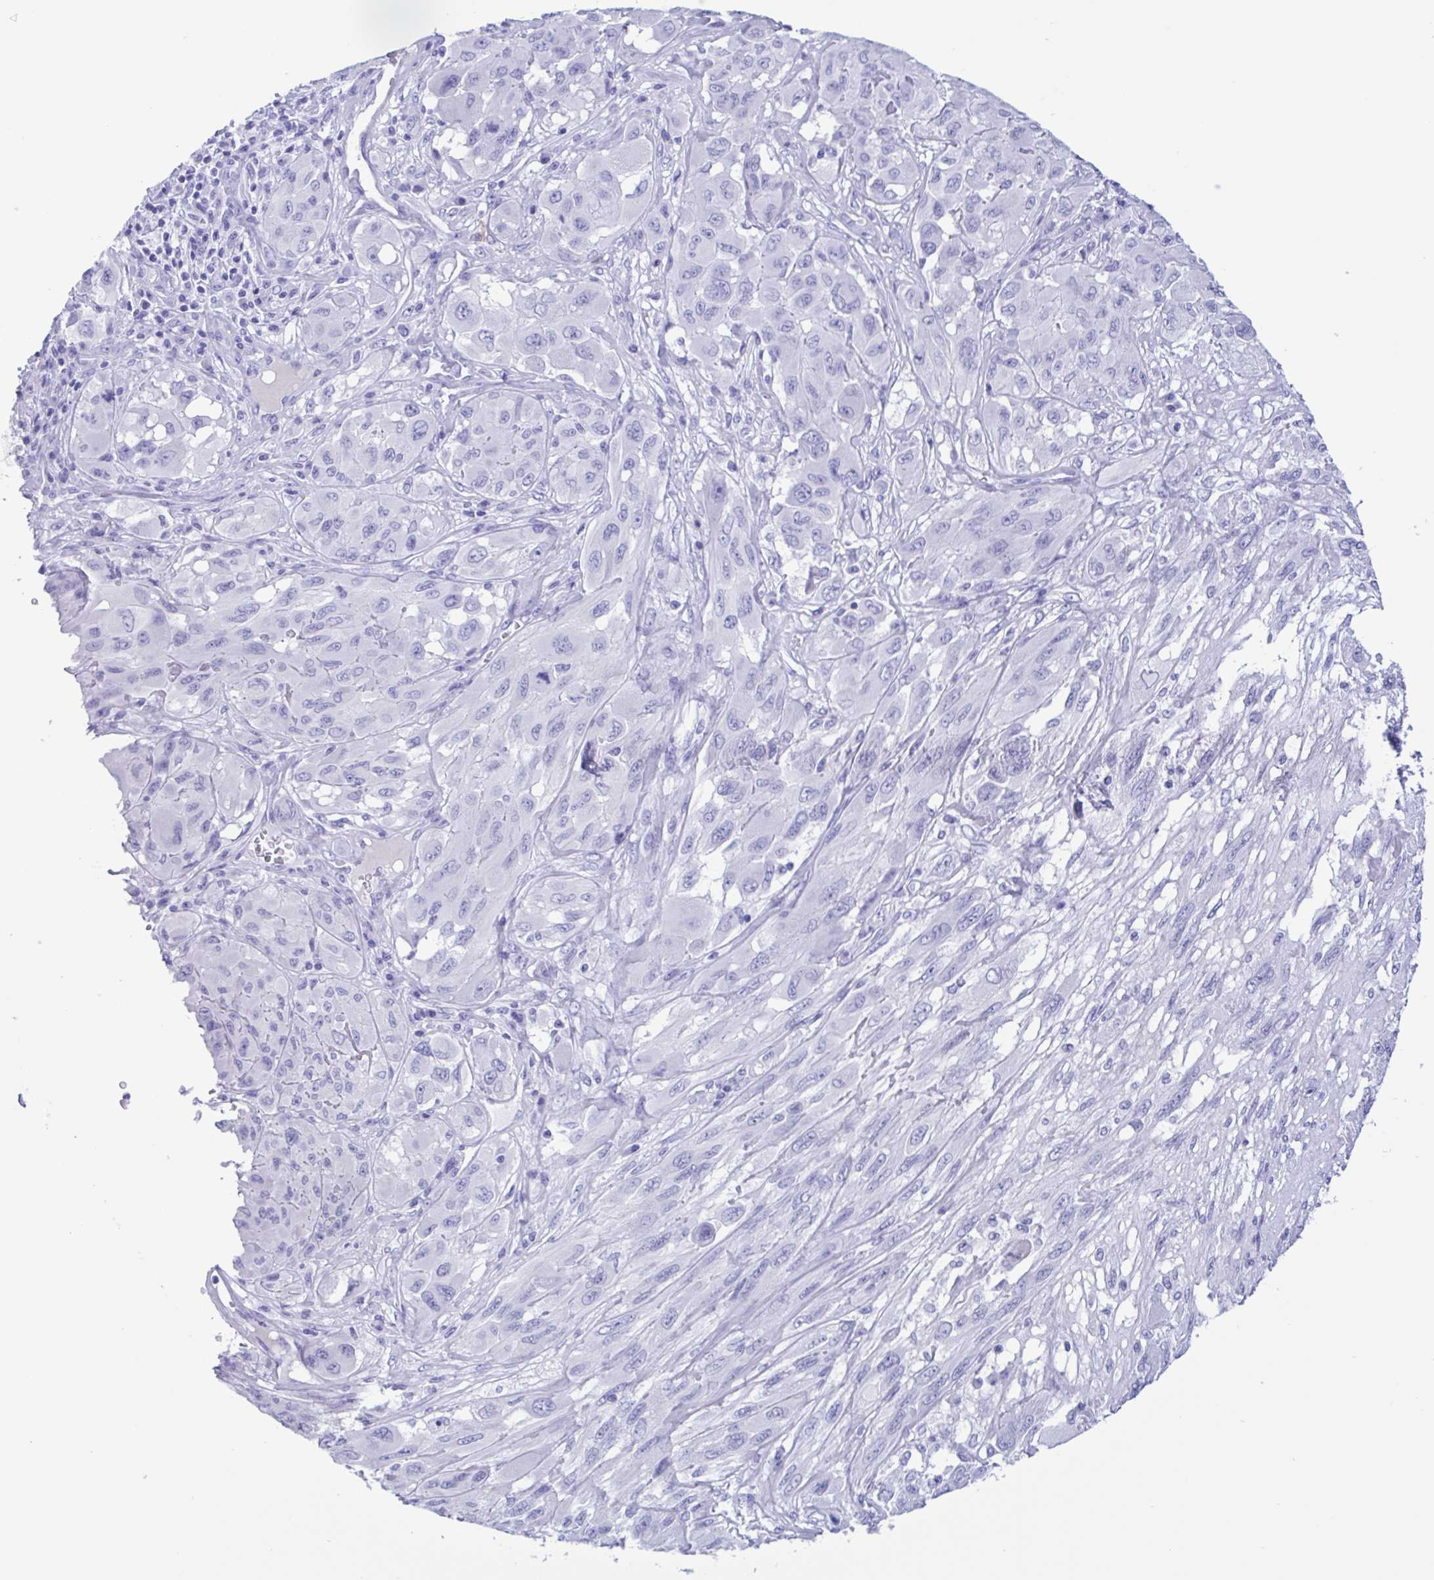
{"staining": {"intensity": "negative", "quantity": "none", "location": "none"}, "tissue": "melanoma", "cell_type": "Tumor cells", "image_type": "cancer", "snomed": [{"axis": "morphology", "description": "Malignant melanoma, NOS"}, {"axis": "topography", "description": "Skin"}], "caption": "Tumor cells show no significant protein positivity in melanoma. (Stains: DAB immunohistochemistry (IHC) with hematoxylin counter stain, Microscopy: brightfield microscopy at high magnification).", "gene": "TSPY2", "patient": {"sex": "female", "age": 91}}